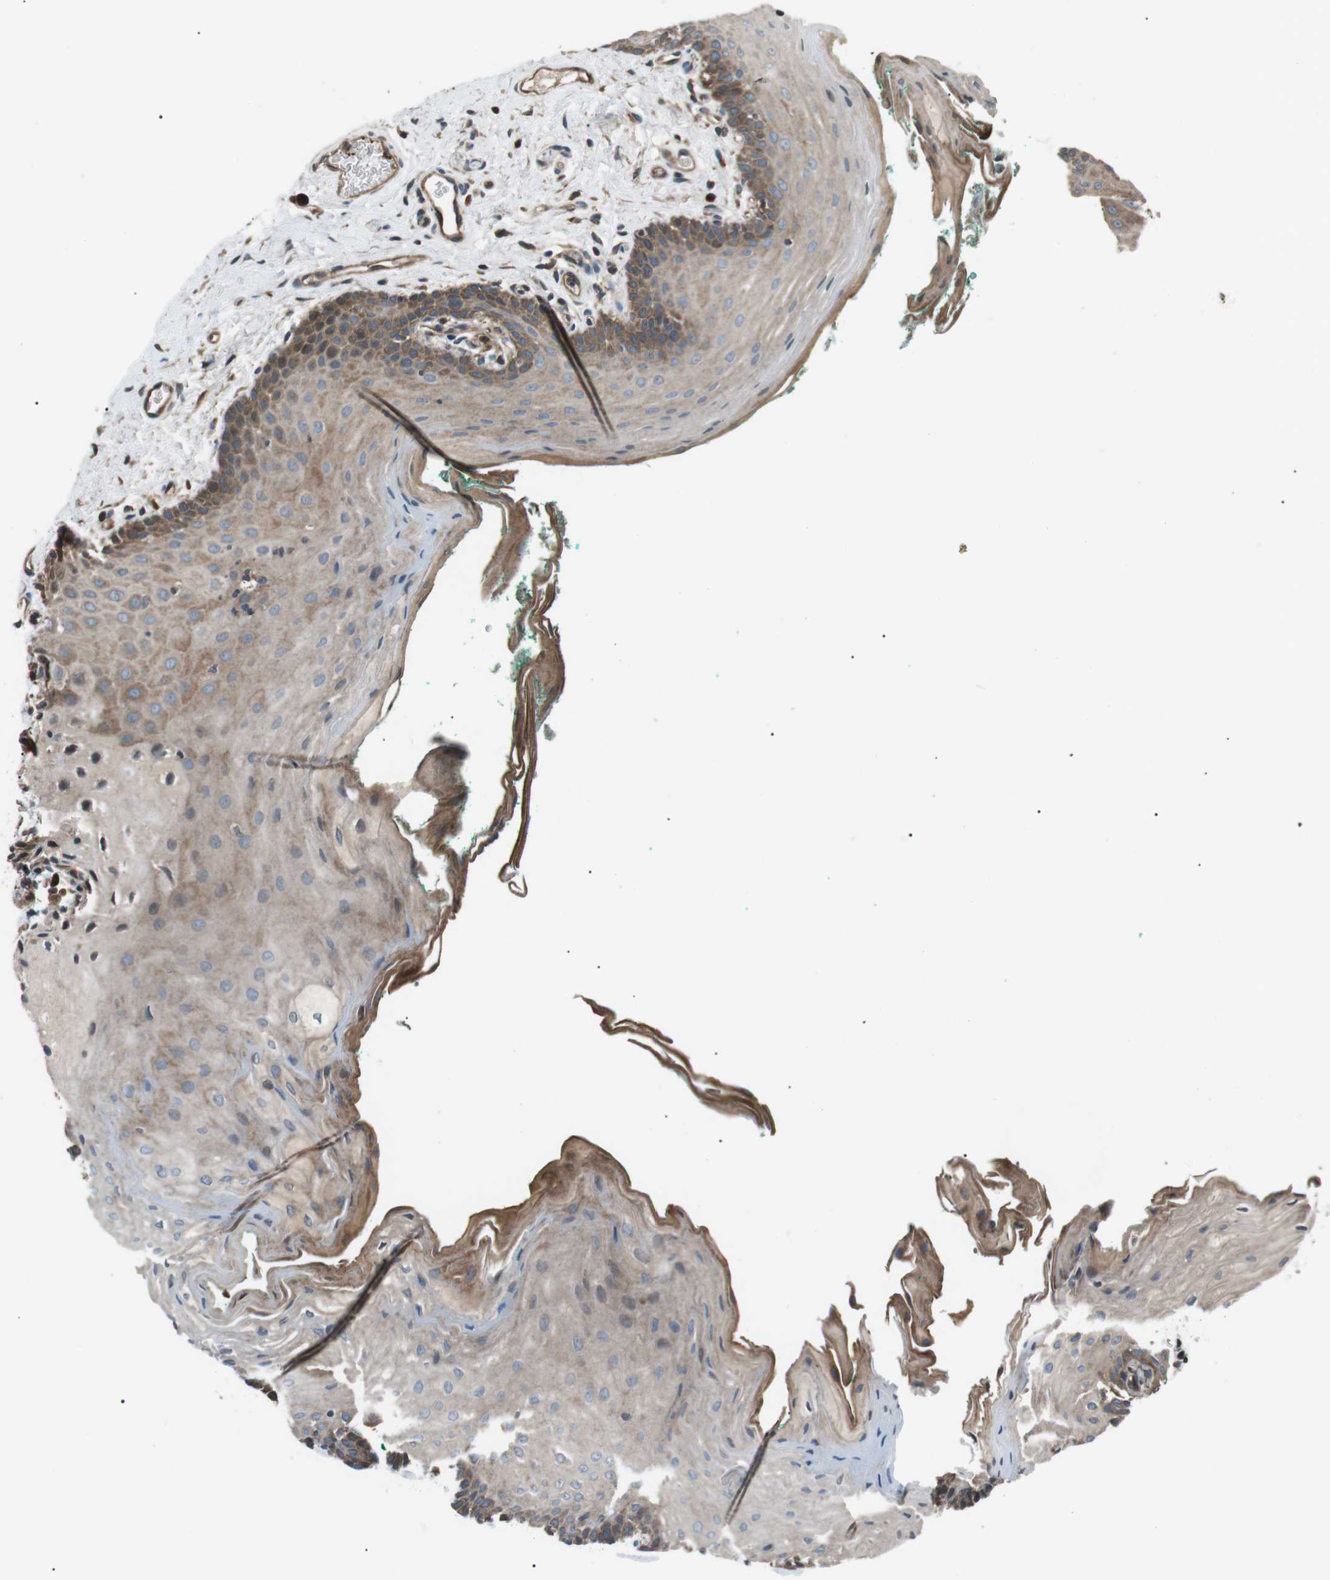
{"staining": {"intensity": "moderate", "quantity": ">75%", "location": "cytoplasmic/membranous"}, "tissue": "oral mucosa", "cell_type": "Squamous epithelial cells", "image_type": "normal", "snomed": [{"axis": "morphology", "description": "Normal tissue, NOS"}, {"axis": "topography", "description": "Oral tissue"}], "caption": "Moderate cytoplasmic/membranous protein positivity is identified in approximately >75% of squamous epithelial cells in oral mucosa. (brown staining indicates protein expression, while blue staining denotes nuclei).", "gene": "GPR161", "patient": {"sex": "male", "age": 58}}